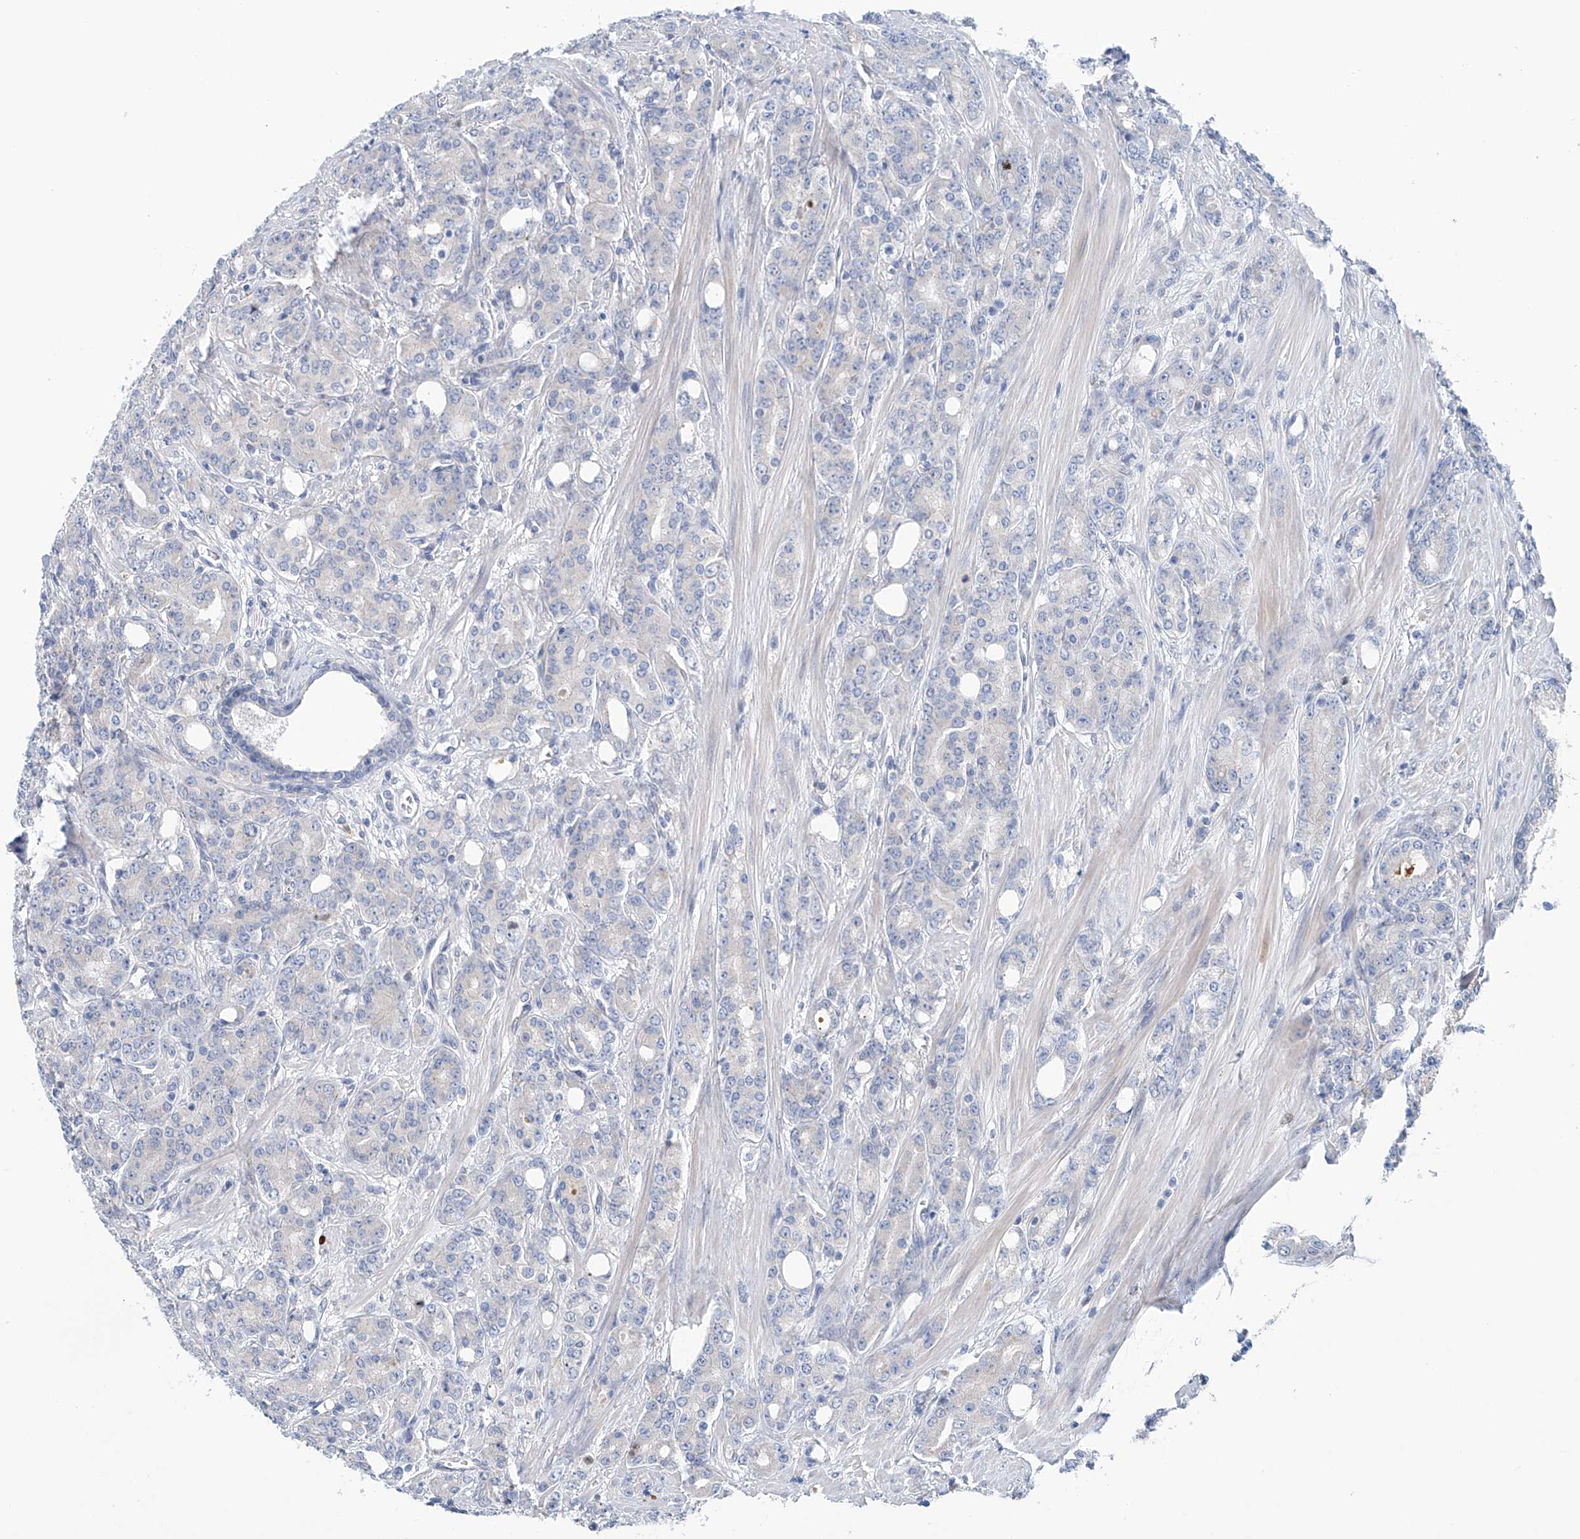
{"staining": {"intensity": "negative", "quantity": "none", "location": "none"}, "tissue": "prostate cancer", "cell_type": "Tumor cells", "image_type": "cancer", "snomed": [{"axis": "morphology", "description": "Adenocarcinoma, High grade"}, {"axis": "topography", "description": "Prostate"}], "caption": "This is an IHC micrograph of prostate cancer. There is no positivity in tumor cells.", "gene": "CEP85L", "patient": {"sex": "male", "age": 62}}